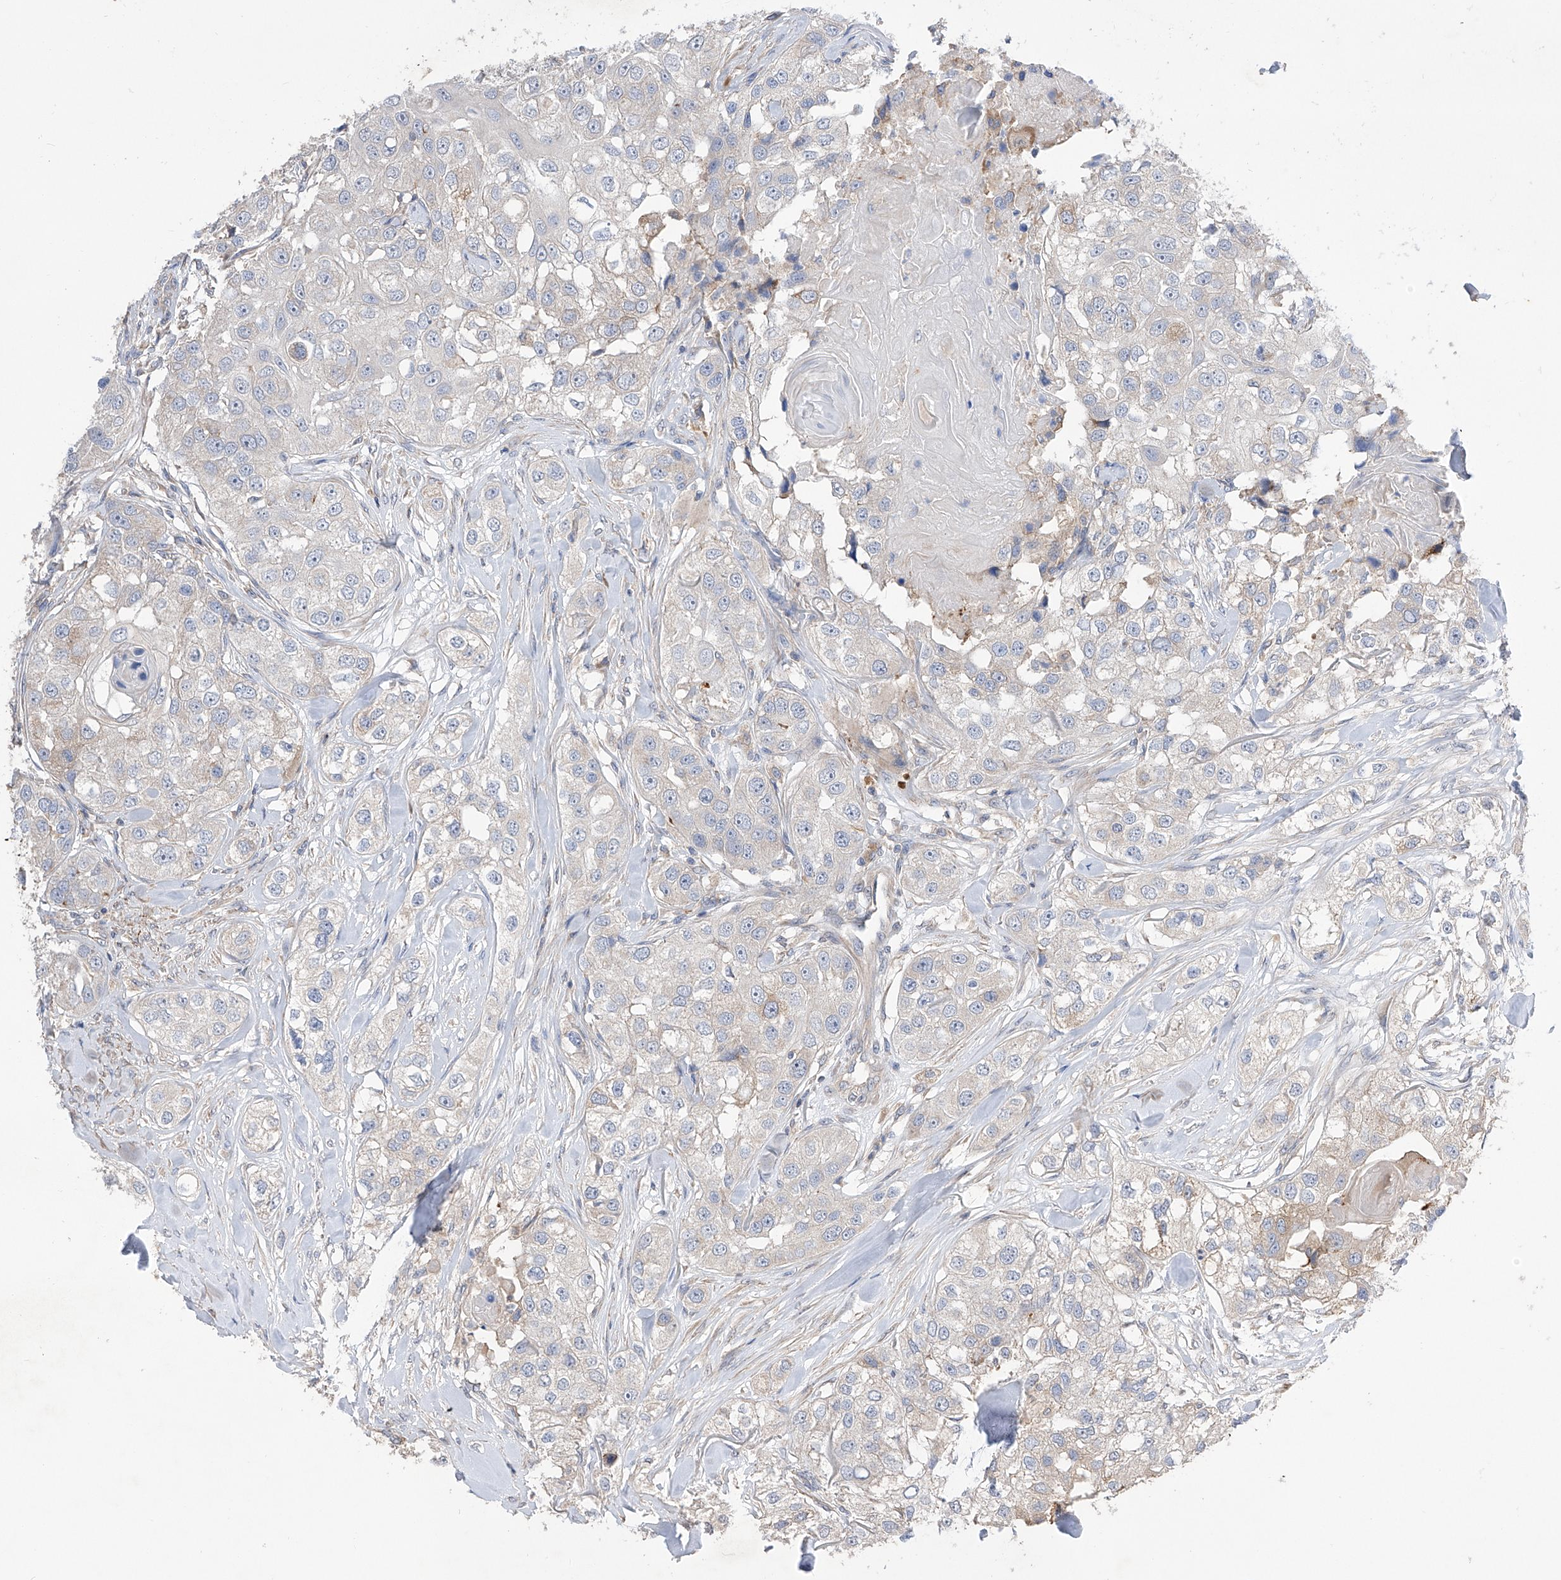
{"staining": {"intensity": "negative", "quantity": "none", "location": "none"}, "tissue": "head and neck cancer", "cell_type": "Tumor cells", "image_type": "cancer", "snomed": [{"axis": "morphology", "description": "Normal tissue, NOS"}, {"axis": "morphology", "description": "Squamous cell carcinoma, NOS"}, {"axis": "topography", "description": "Skeletal muscle"}, {"axis": "topography", "description": "Head-Neck"}], "caption": "Human head and neck cancer stained for a protein using IHC demonstrates no staining in tumor cells.", "gene": "NFATC4", "patient": {"sex": "male", "age": 51}}